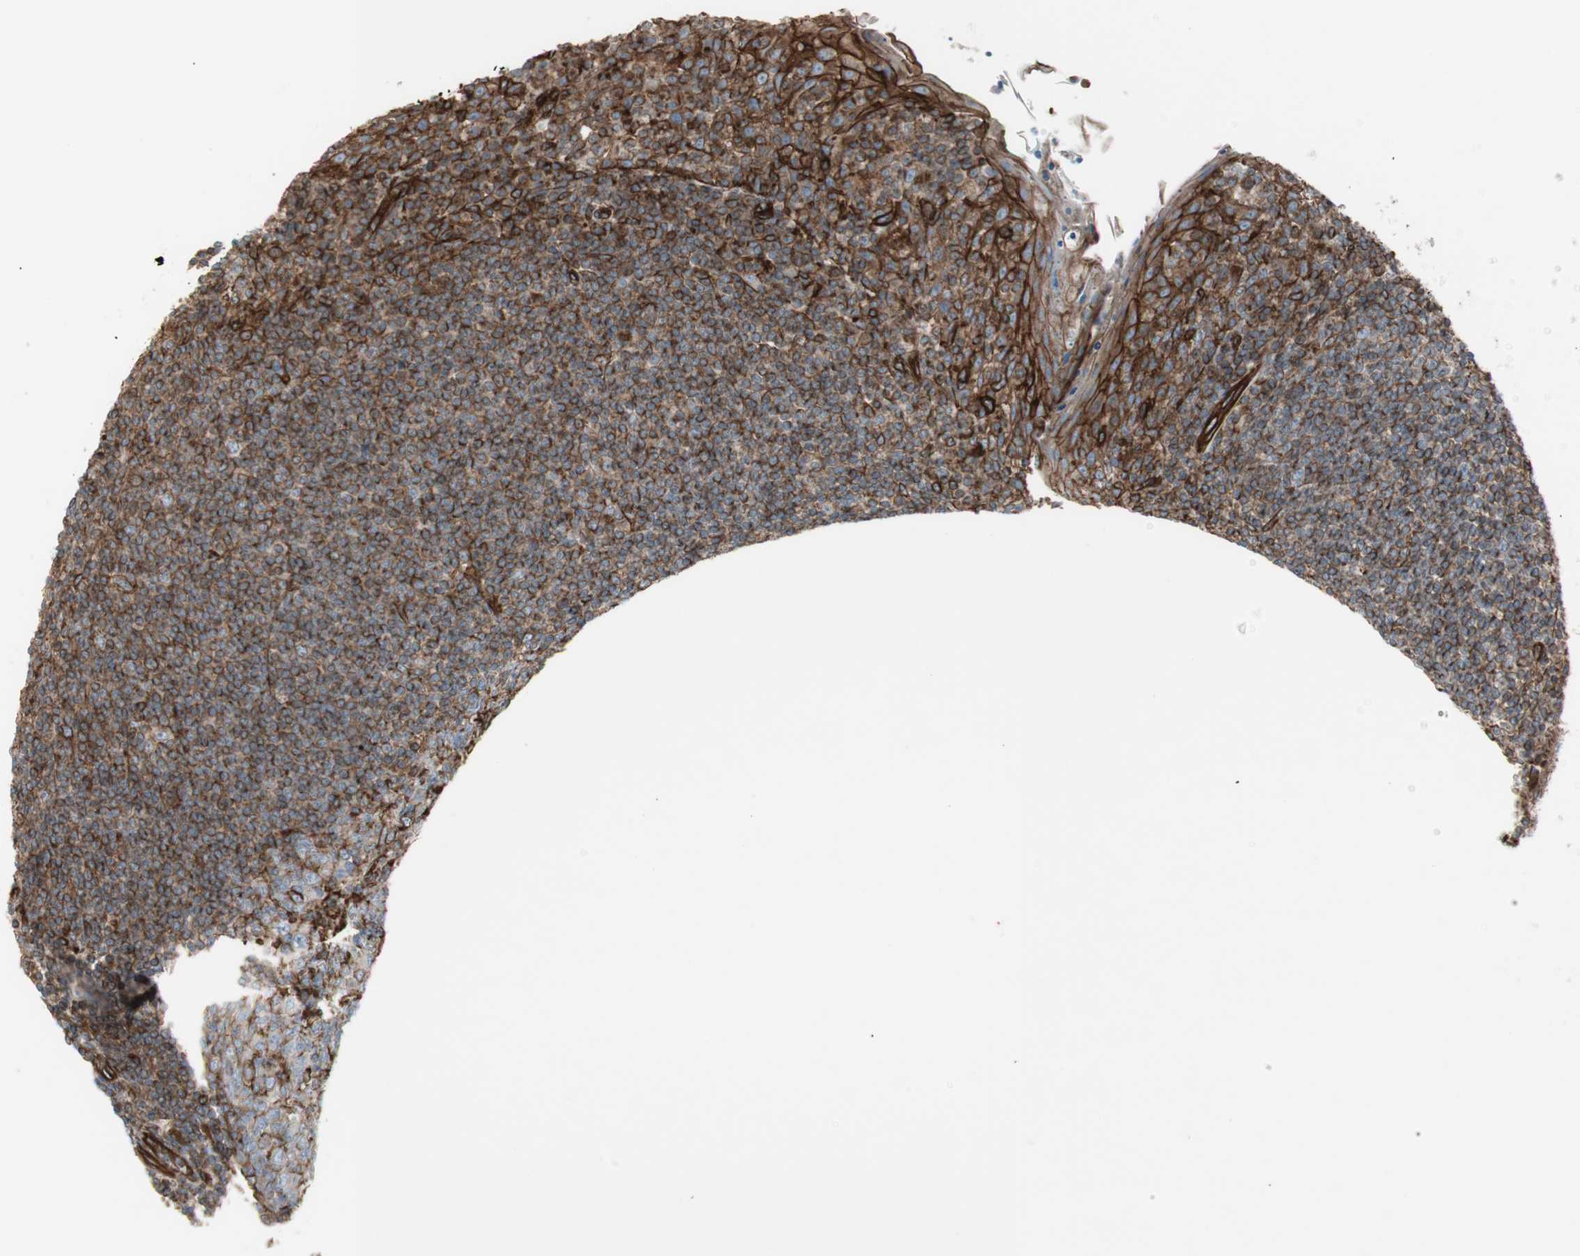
{"staining": {"intensity": "strong", "quantity": ">75%", "location": "cytoplasmic/membranous"}, "tissue": "tonsil", "cell_type": "Non-germinal center cells", "image_type": "normal", "snomed": [{"axis": "morphology", "description": "Normal tissue, NOS"}, {"axis": "topography", "description": "Tonsil"}], "caption": "A photomicrograph of human tonsil stained for a protein demonstrates strong cytoplasmic/membranous brown staining in non-germinal center cells. (Brightfield microscopy of DAB IHC at high magnification).", "gene": "TCTA", "patient": {"sex": "male", "age": 31}}